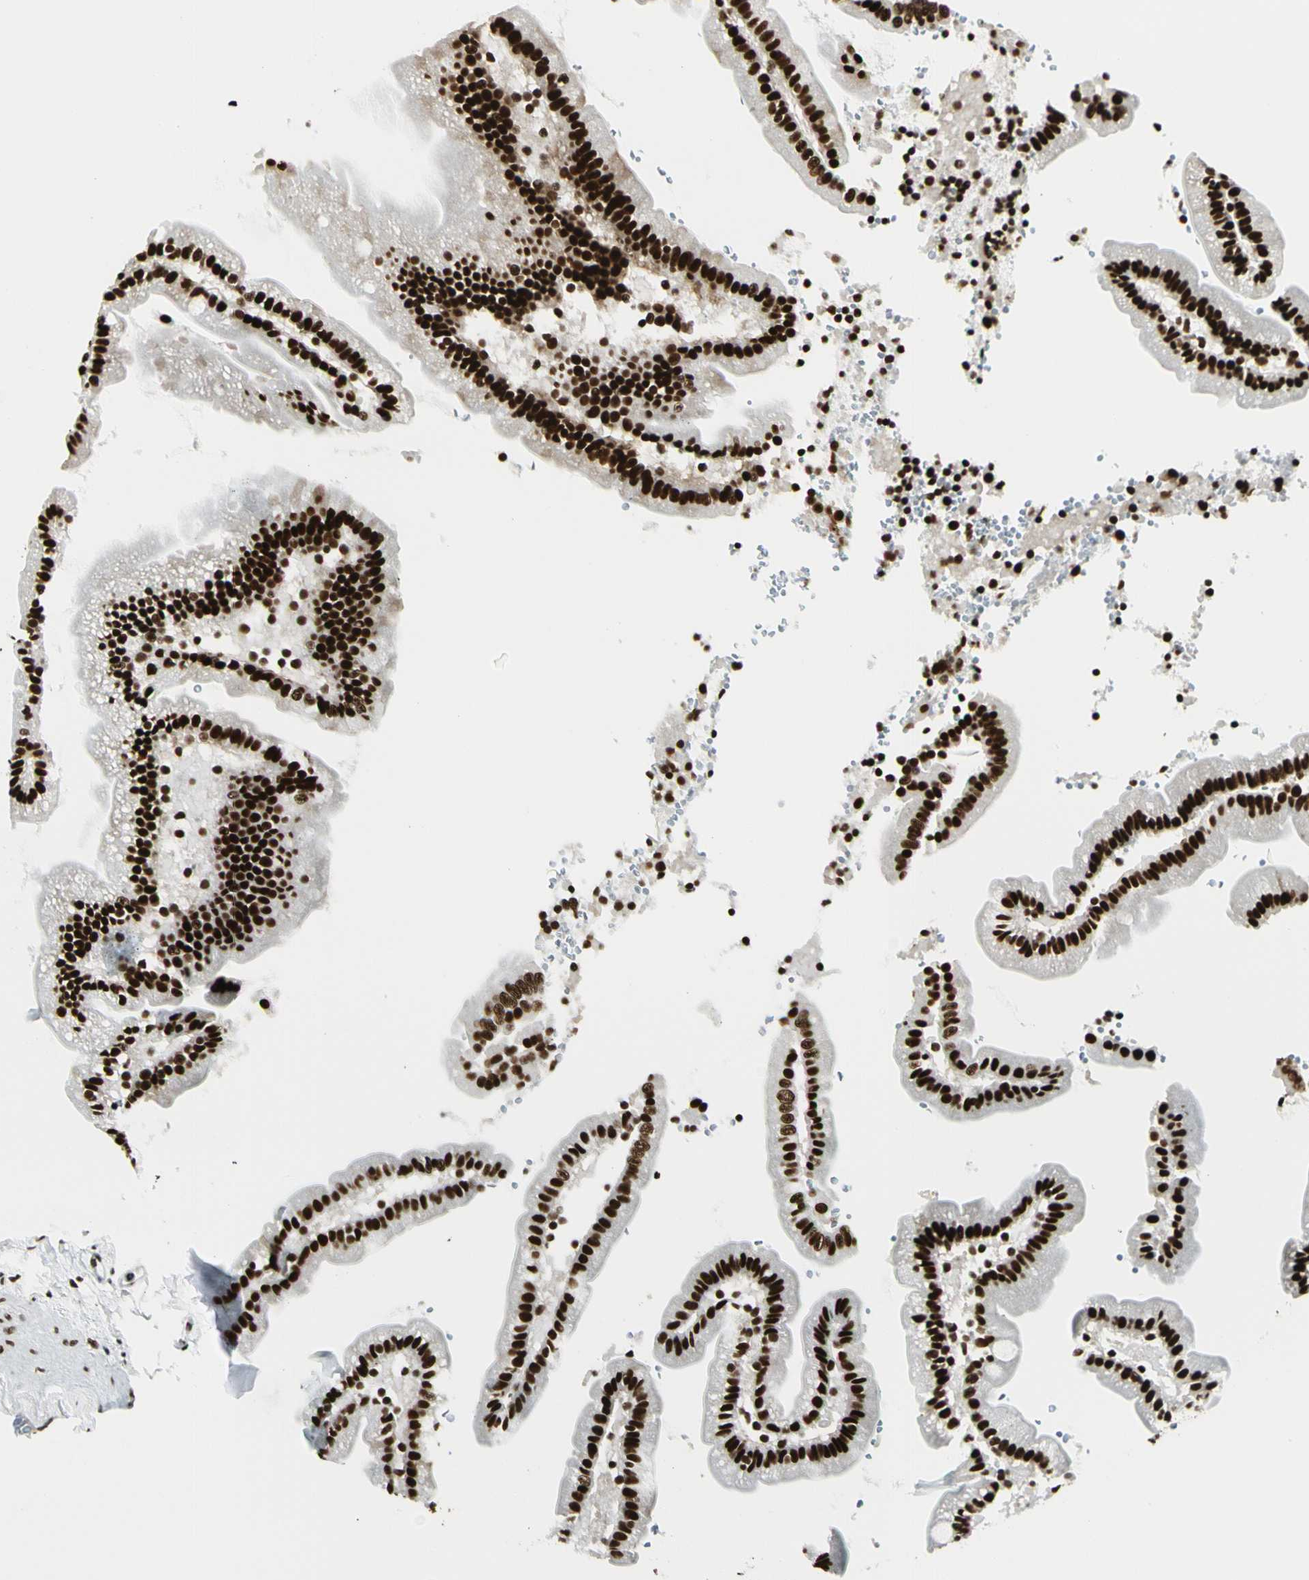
{"staining": {"intensity": "strong", "quantity": ">75%", "location": "nuclear"}, "tissue": "duodenum", "cell_type": "Glandular cells", "image_type": "normal", "snomed": [{"axis": "morphology", "description": "Normal tissue, NOS"}, {"axis": "topography", "description": "Duodenum"}], "caption": "Immunohistochemistry of unremarkable human duodenum demonstrates high levels of strong nuclear staining in approximately >75% of glandular cells.", "gene": "CCAR1", "patient": {"sex": "male", "age": 66}}